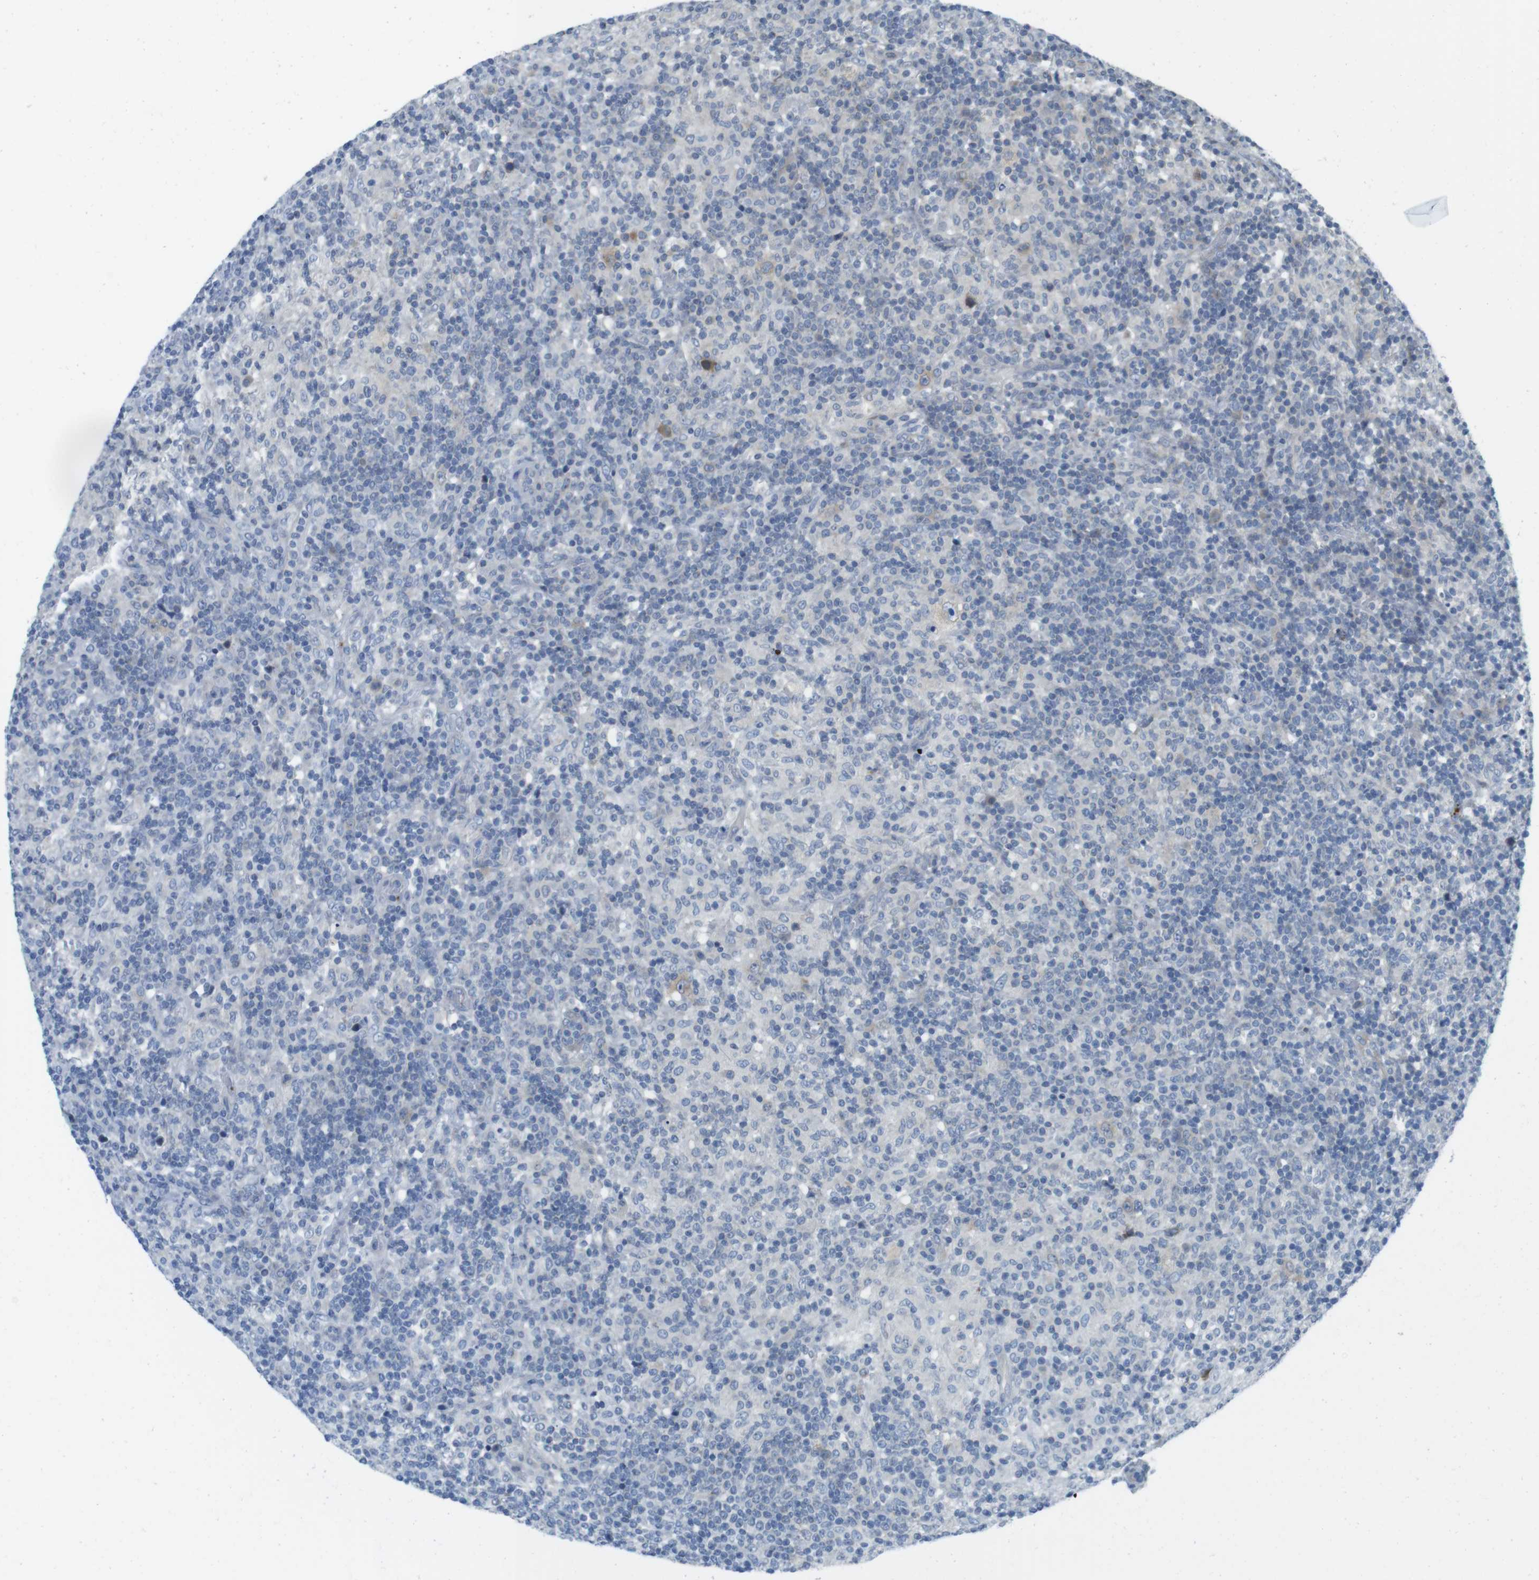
{"staining": {"intensity": "moderate", "quantity": "25%-75%", "location": "cytoplasmic/membranous"}, "tissue": "lymphoma", "cell_type": "Tumor cells", "image_type": "cancer", "snomed": [{"axis": "morphology", "description": "Hodgkin's disease, NOS"}, {"axis": "topography", "description": "Lymph node"}], "caption": "Lymphoma tissue shows moderate cytoplasmic/membranous expression in about 25%-75% of tumor cells", "gene": "CASP2", "patient": {"sex": "male", "age": 70}}